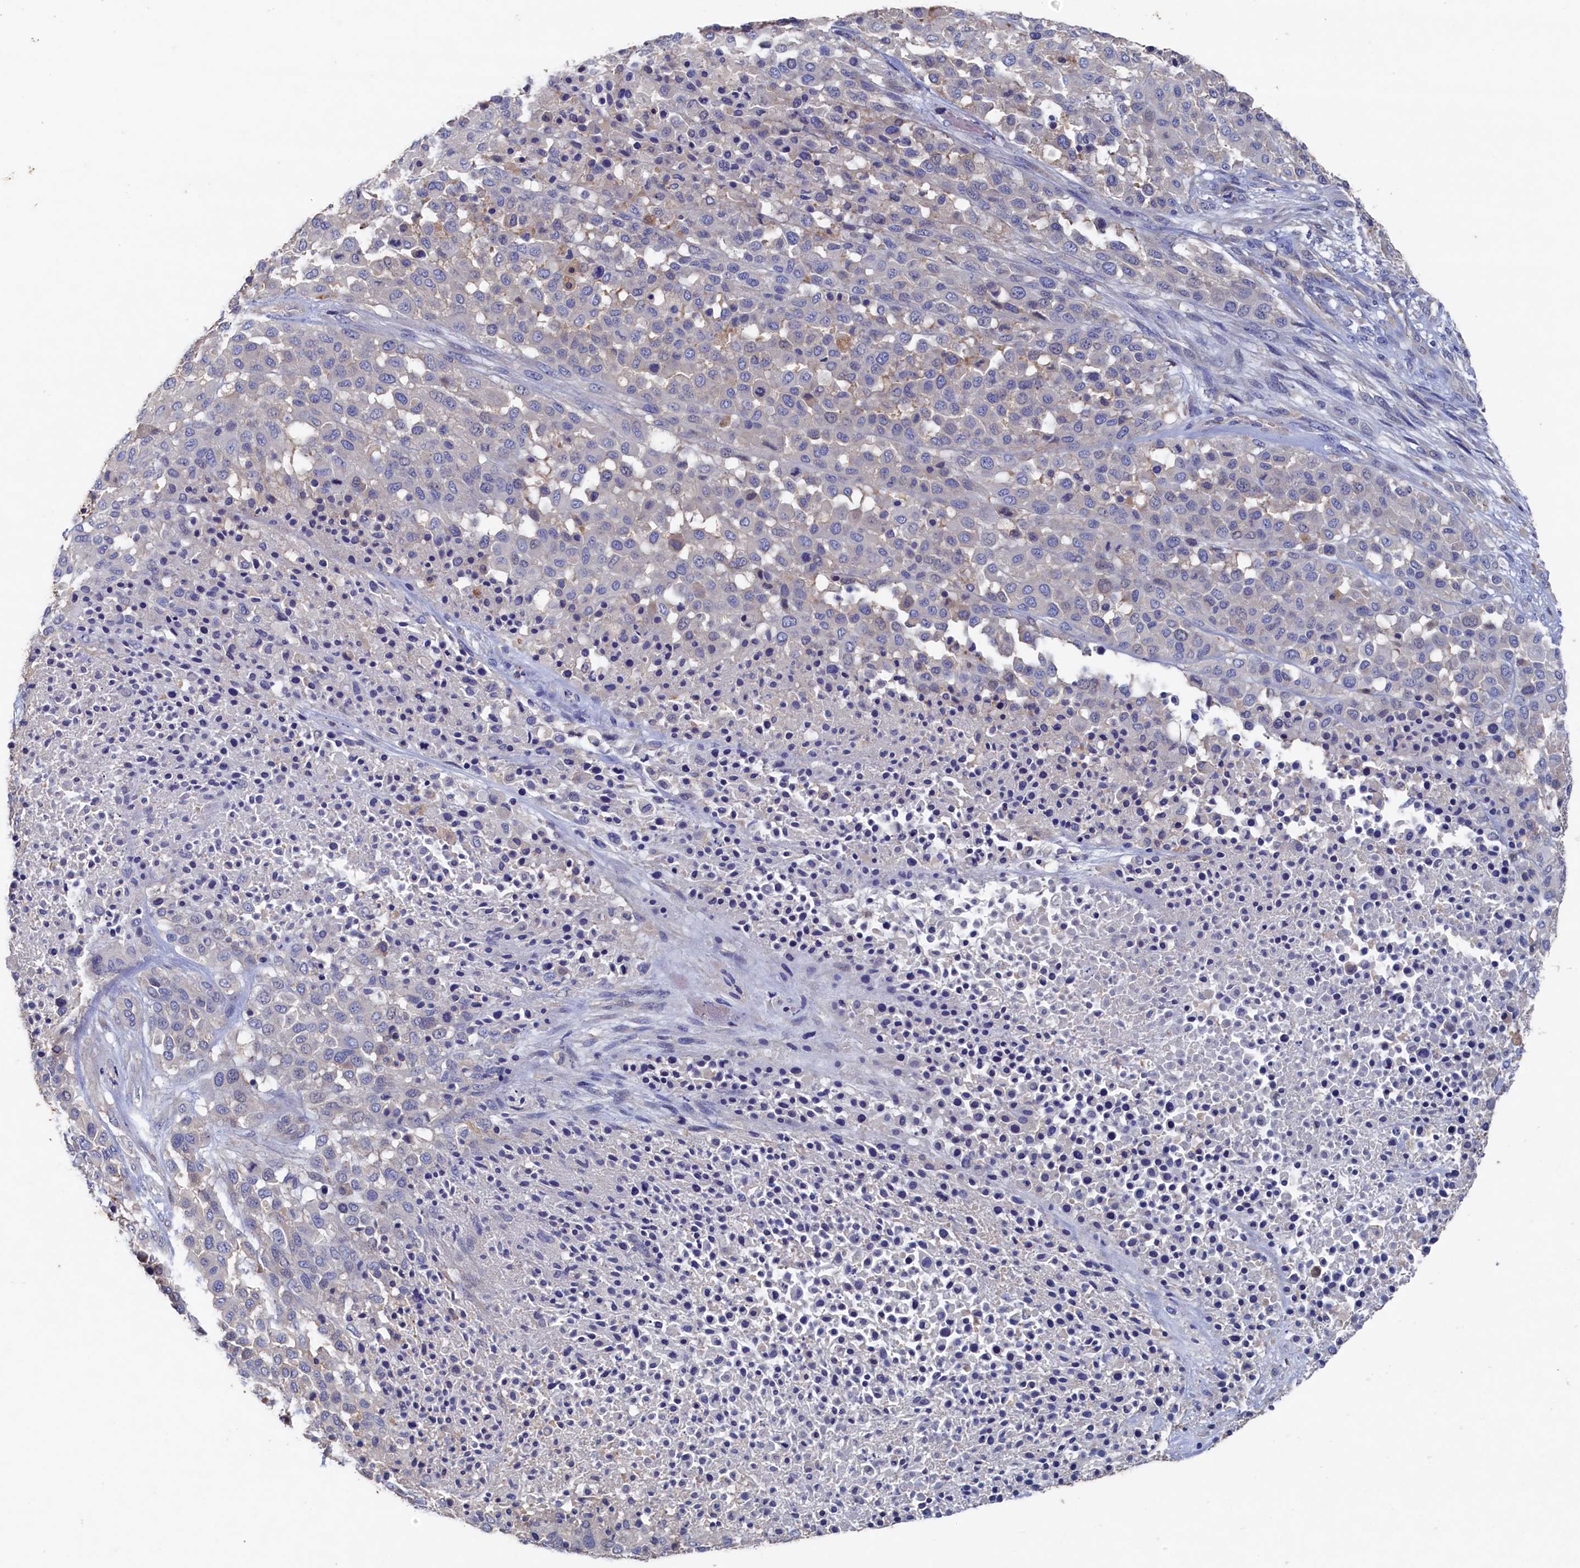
{"staining": {"intensity": "negative", "quantity": "none", "location": "none"}, "tissue": "melanoma", "cell_type": "Tumor cells", "image_type": "cancer", "snomed": [{"axis": "morphology", "description": "Malignant melanoma, Metastatic site"}, {"axis": "topography", "description": "Skin"}], "caption": "A micrograph of malignant melanoma (metastatic site) stained for a protein shows no brown staining in tumor cells. (DAB (3,3'-diaminobenzidine) immunohistochemistry visualized using brightfield microscopy, high magnification).", "gene": "CBLIF", "patient": {"sex": "female", "age": 81}}